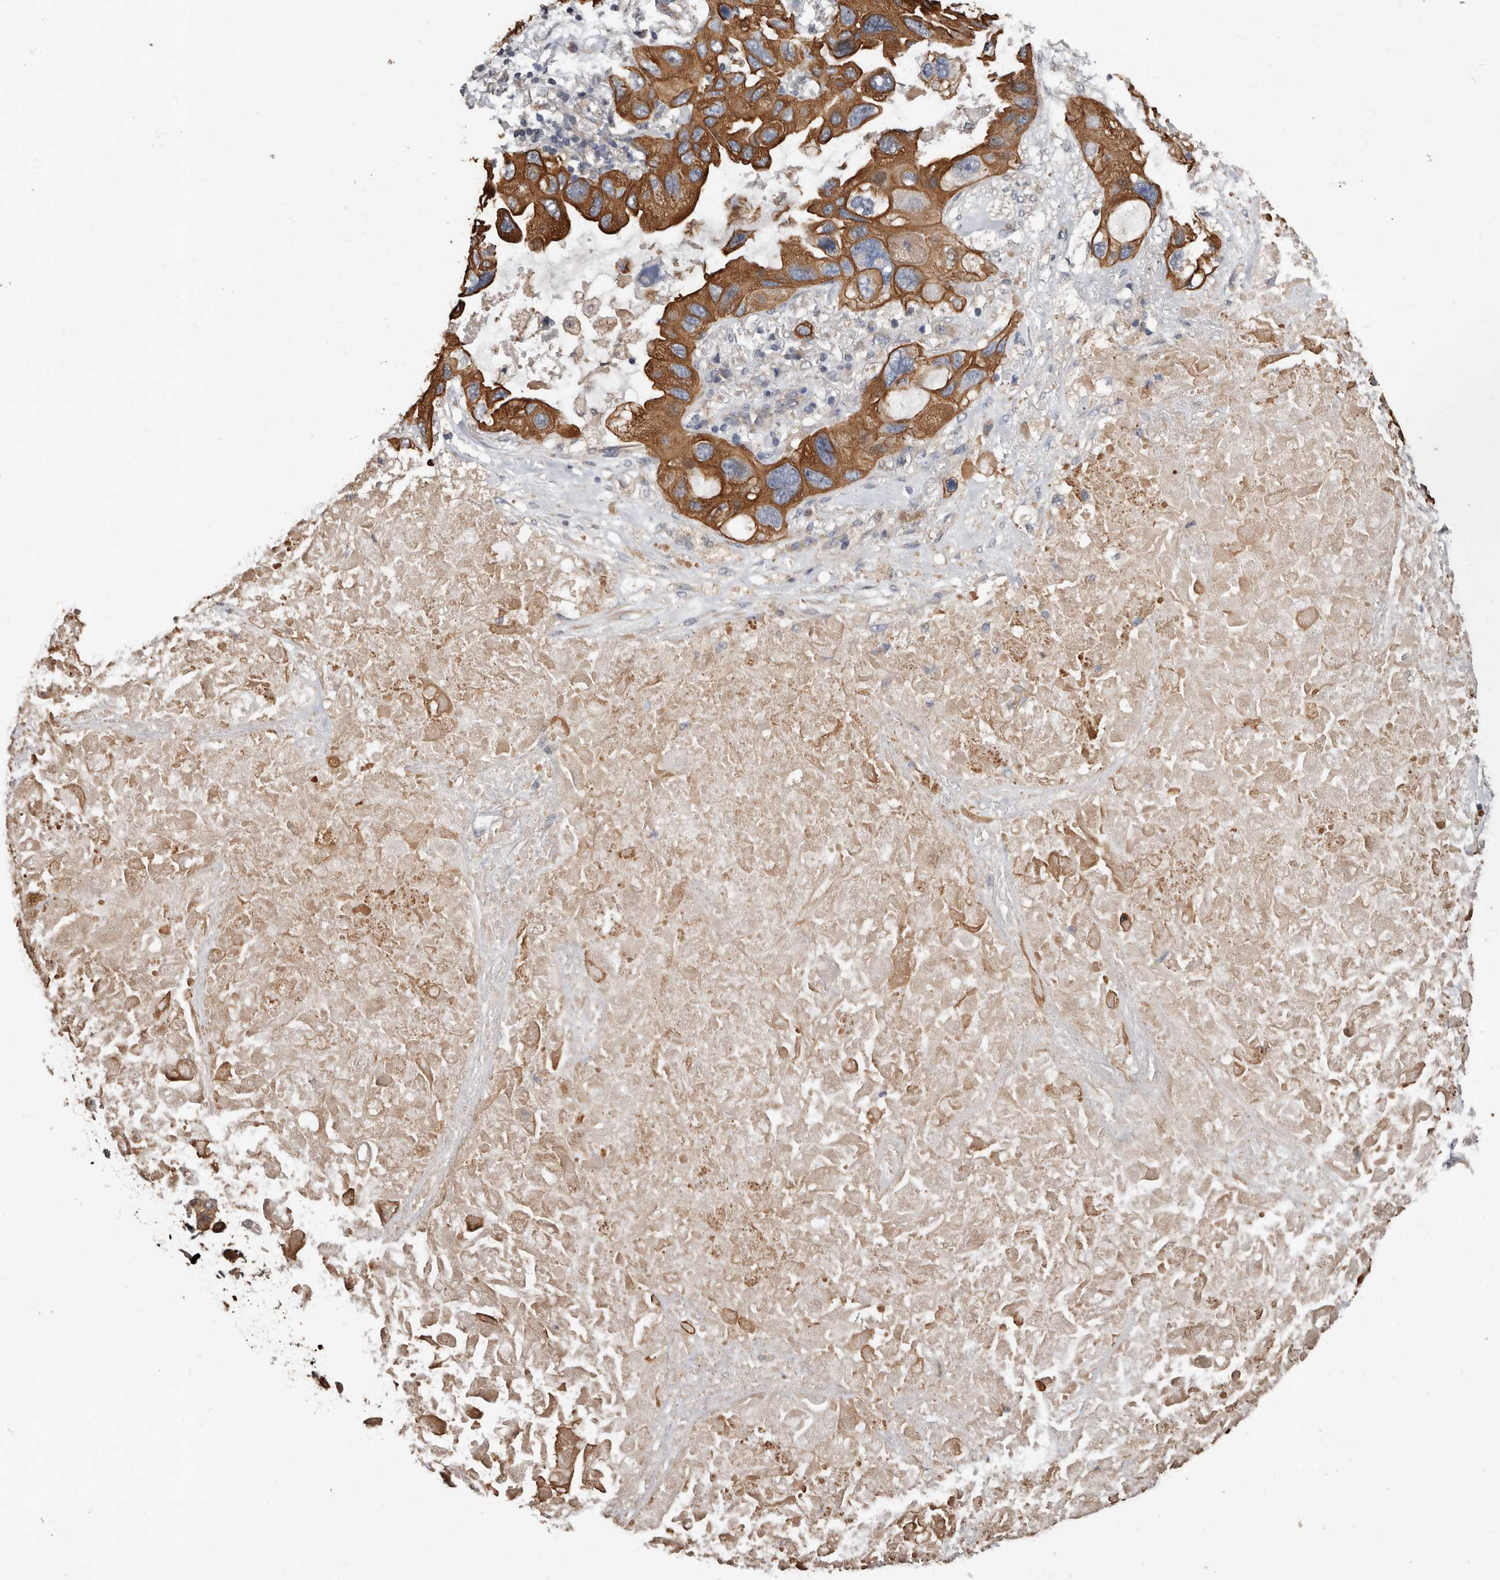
{"staining": {"intensity": "strong", "quantity": ">75%", "location": "cytoplasmic/membranous"}, "tissue": "lung cancer", "cell_type": "Tumor cells", "image_type": "cancer", "snomed": [{"axis": "morphology", "description": "Squamous cell carcinoma, NOS"}, {"axis": "topography", "description": "Lung"}], "caption": "This histopathology image exhibits IHC staining of human lung cancer (squamous cell carcinoma), with high strong cytoplasmic/membranous expression in approximately >75% of tumor cells.", "gene": "MRPL18", "patient": {"sex": "female", "age": 73}}